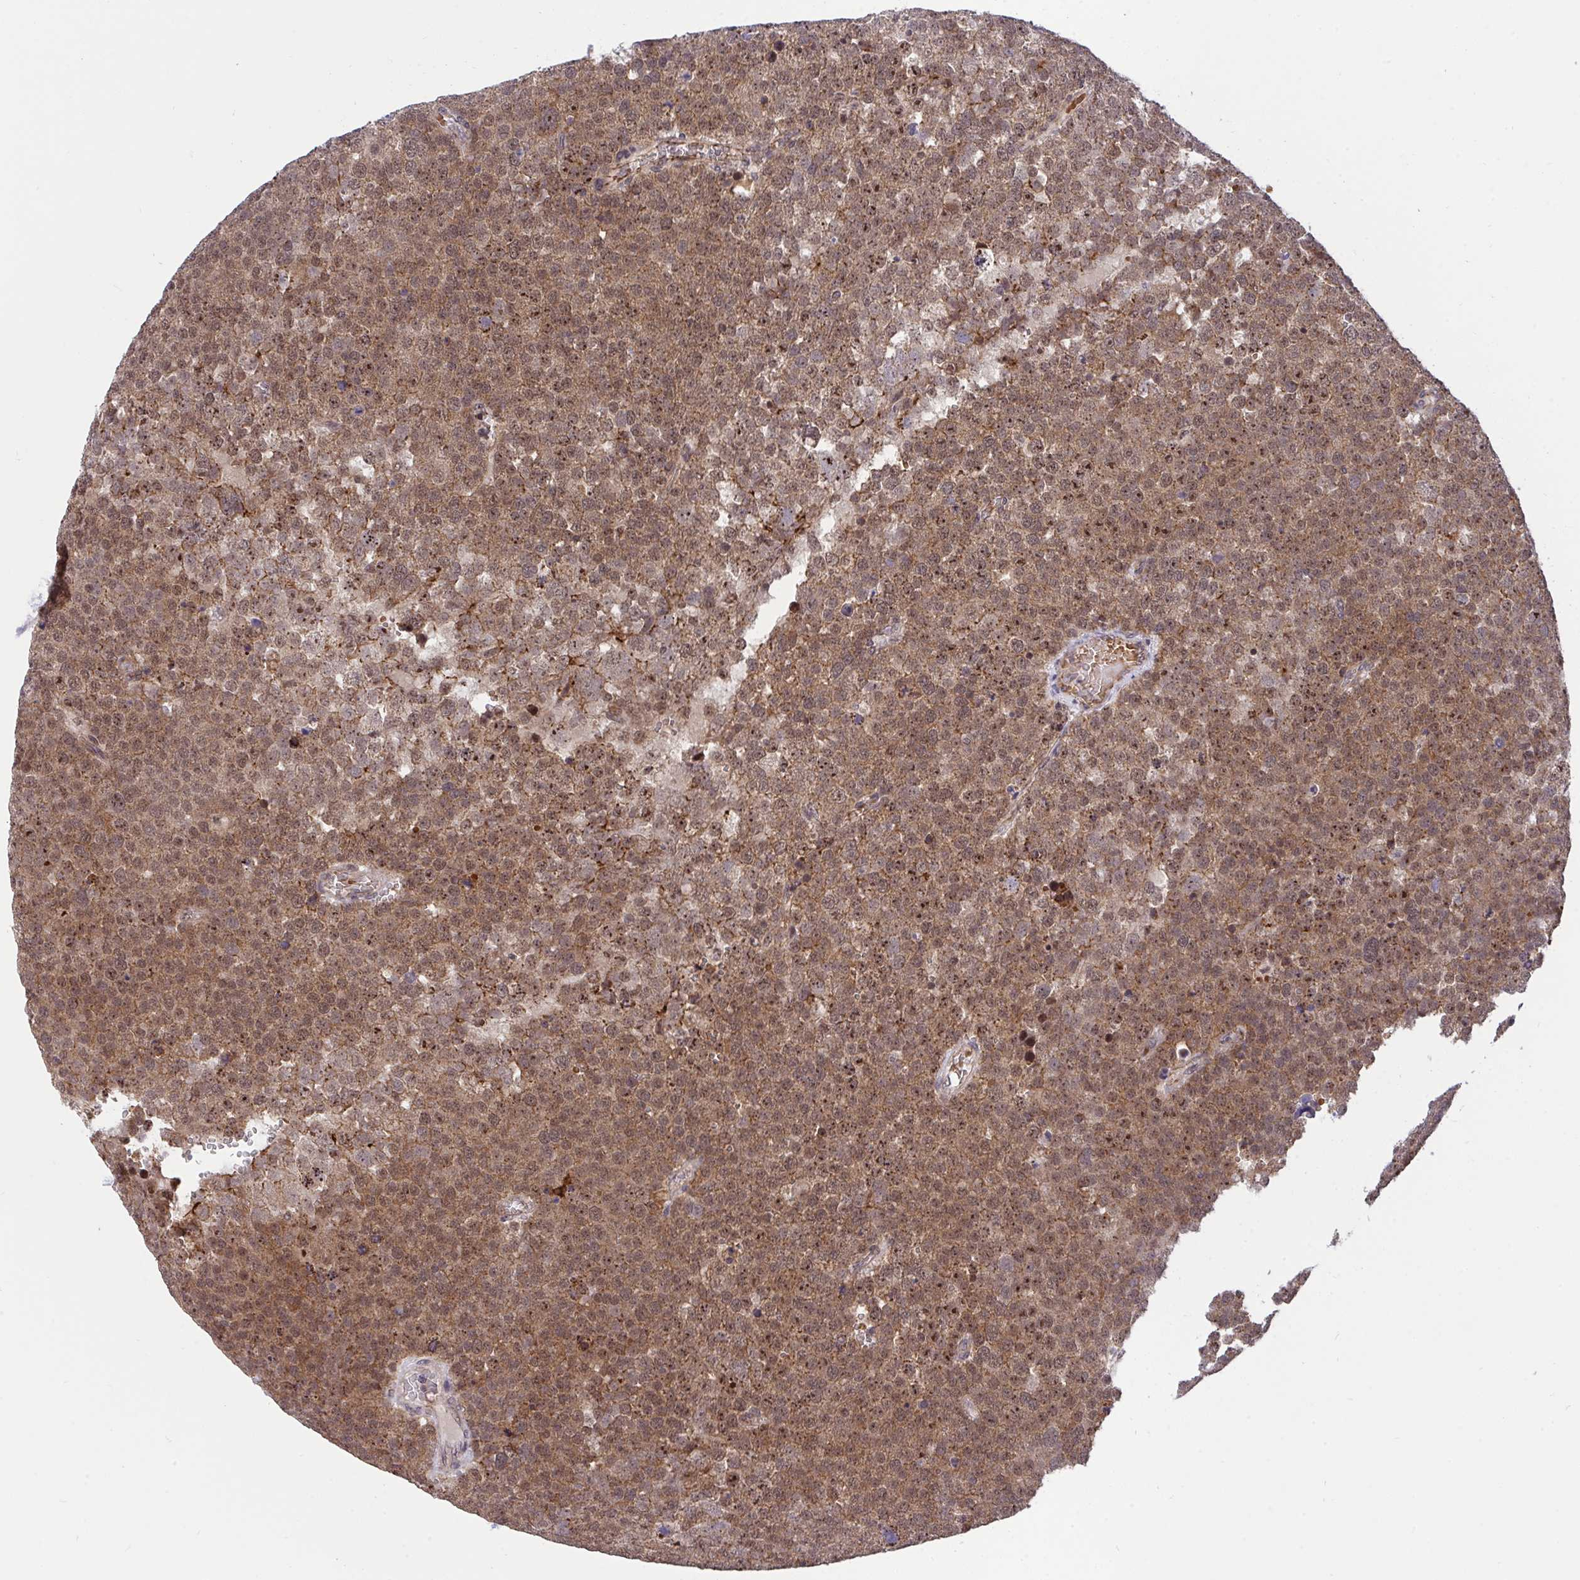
{"staining": {"intensity": "moderate", "quantity": ">75%", "location": "cytoplasmic/membranous,nuclear"}, "tissue": "testis cancer", "cell_type": "Tumor cells", "image_type": "cancer", "snomed": [{"axis": "morphology", "description": "Seminoma, NOS"}, {"axis": "topography", "description": "Testis"}], "caption": "Human testis cancer (seminoma) stained with a brown dye demonstrates moderate cytoplasmic/membranous and nuclear positive staining in about >75% of tumor cells.", "gene": "PPP1CA", "patient": {"sex": "male", "age": 71}}